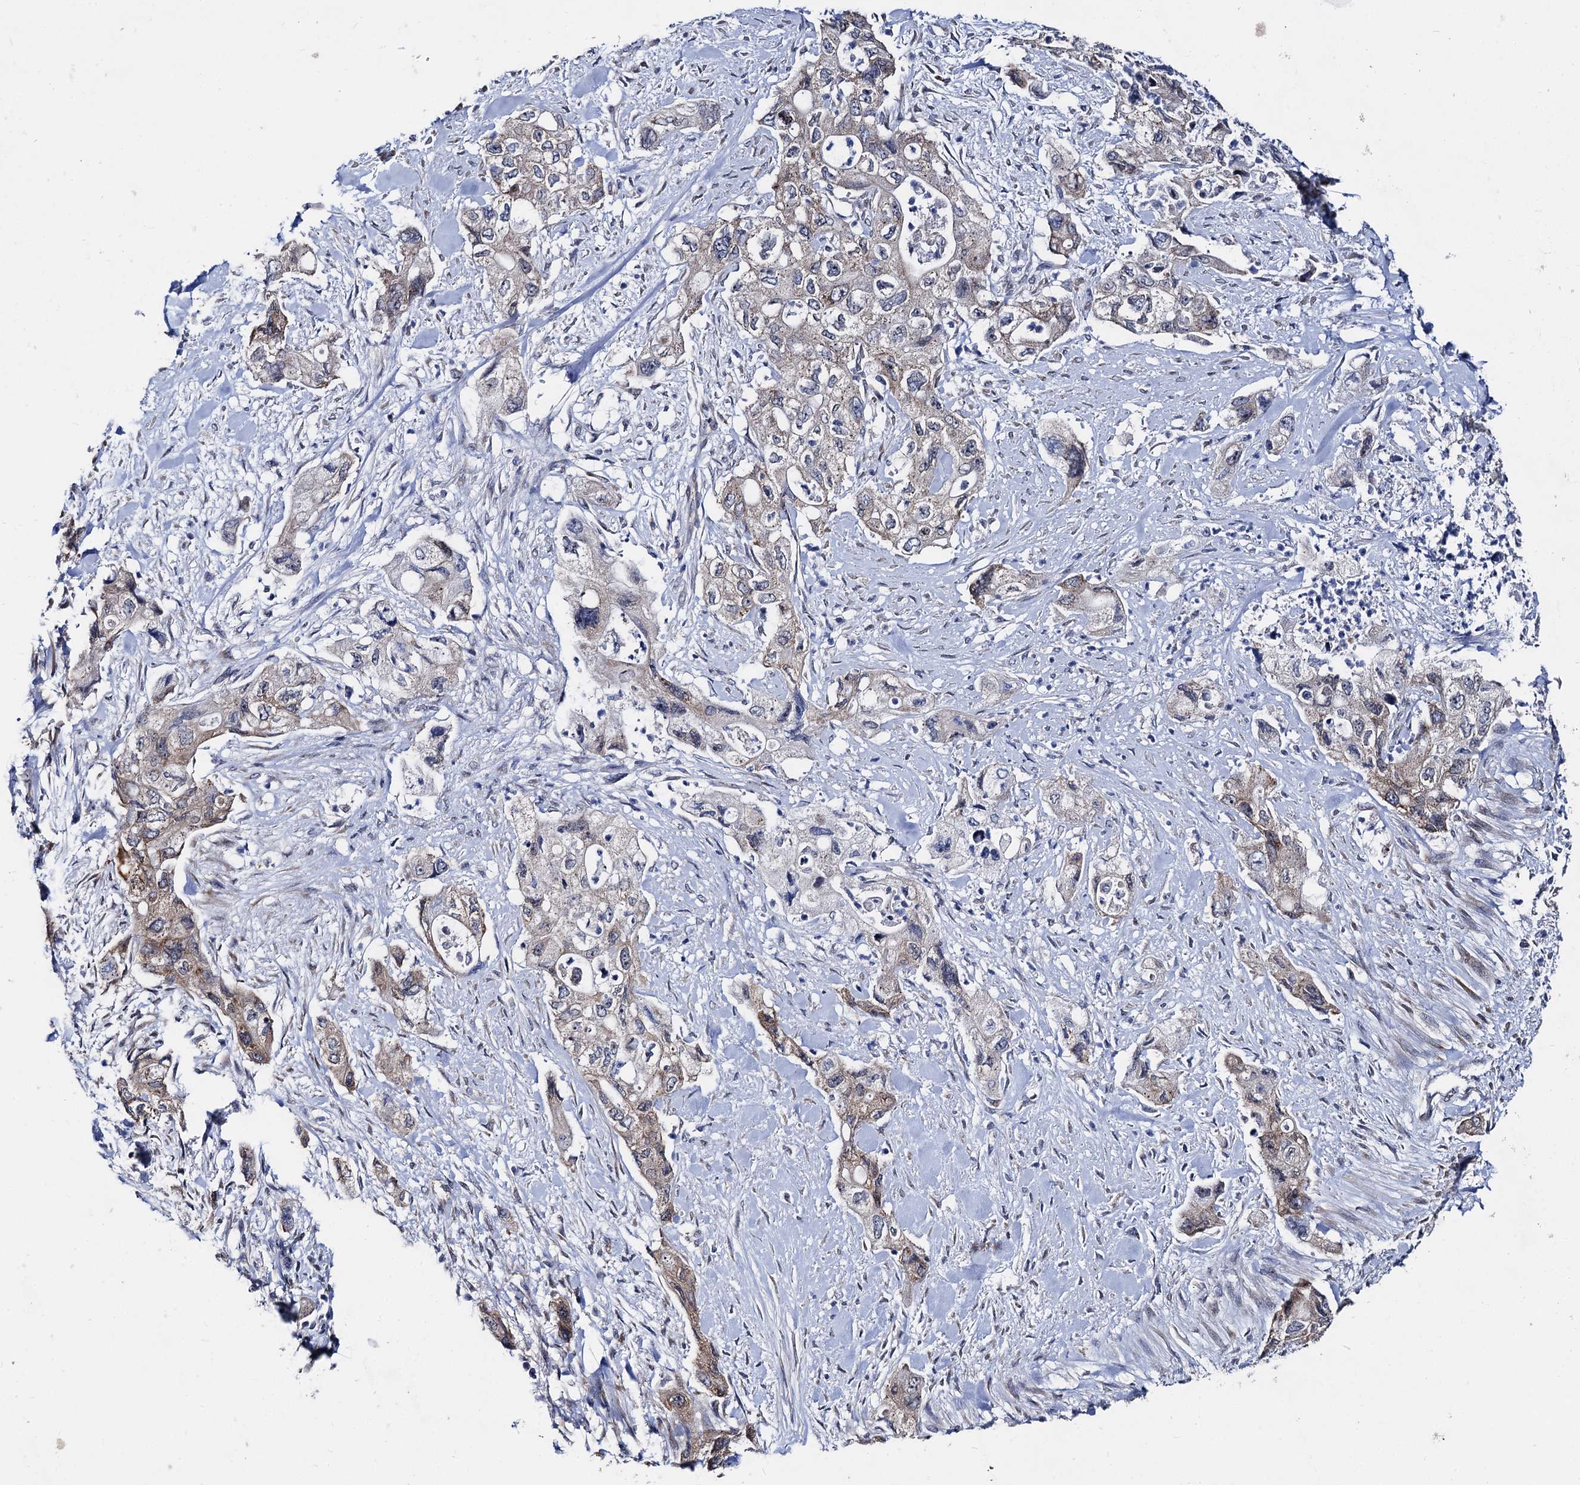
{"staining": {"intensity": "weak", "quantity": "<25%", "location": "cytoplasmic/membranous"}, "tissue": "pancreatic cancer", "cell_type": "Tumor cells", "image_type": "cancer", "snomed": [{"axis": "morphology", "description": "Adenocarcinoma, NOS"}, {"axis": "topography", "description": "Pancreas"}], "caption": "Image shows no significant protein positivity in tumor cells of pancreatic cancer.", "gene": "CAPRIN2", "patient": {"sex": "female", "age": 73}}